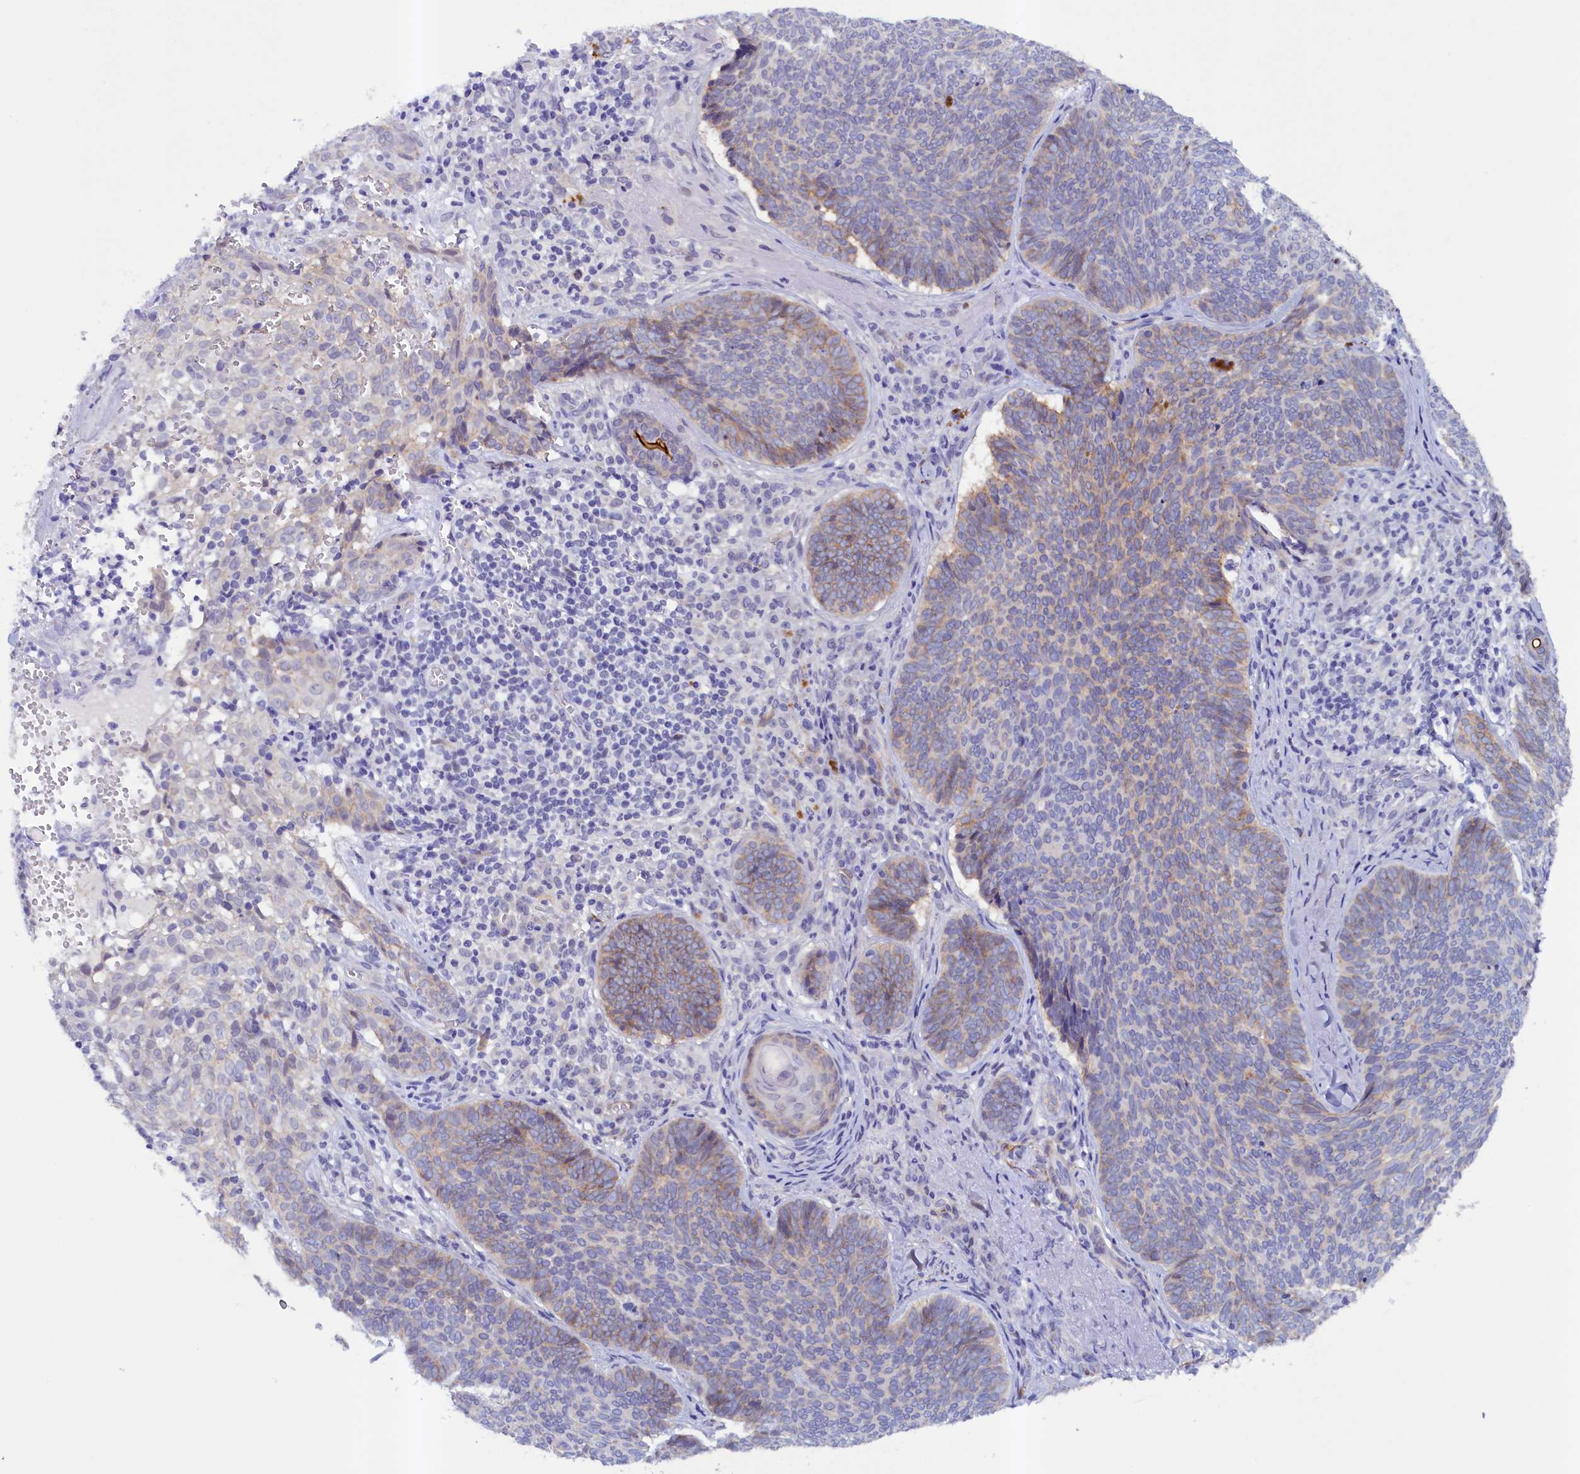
{"staining": {"intensity": "weak", "quantity": "25%-75%", "location": "cytoplasmic/membranous"}, "tissue": "skin cancer", "cell_type": "Tumor cells", "image_type": "cancer", "snomed": [{"axis": "morphology", "description": "Basal cell carcinoma"}, {"axis": "topography", "description": "Skin"}], "caption": "High-magnification brightfield microscopy of skin cancer (basal cell carcinoma) stained with DAB (3,3'-diaminobenzidine) (brown) and counterstained with hematoxylin (blue). tumor cells exhibit weak cytoplasmic/membranous staining is seen in approximately25%-75% of cells. (IHC, brightfield microscopy, high magnification).", "gene": "PACSIN3", "patient": {"sex": "female", "age": 74}}